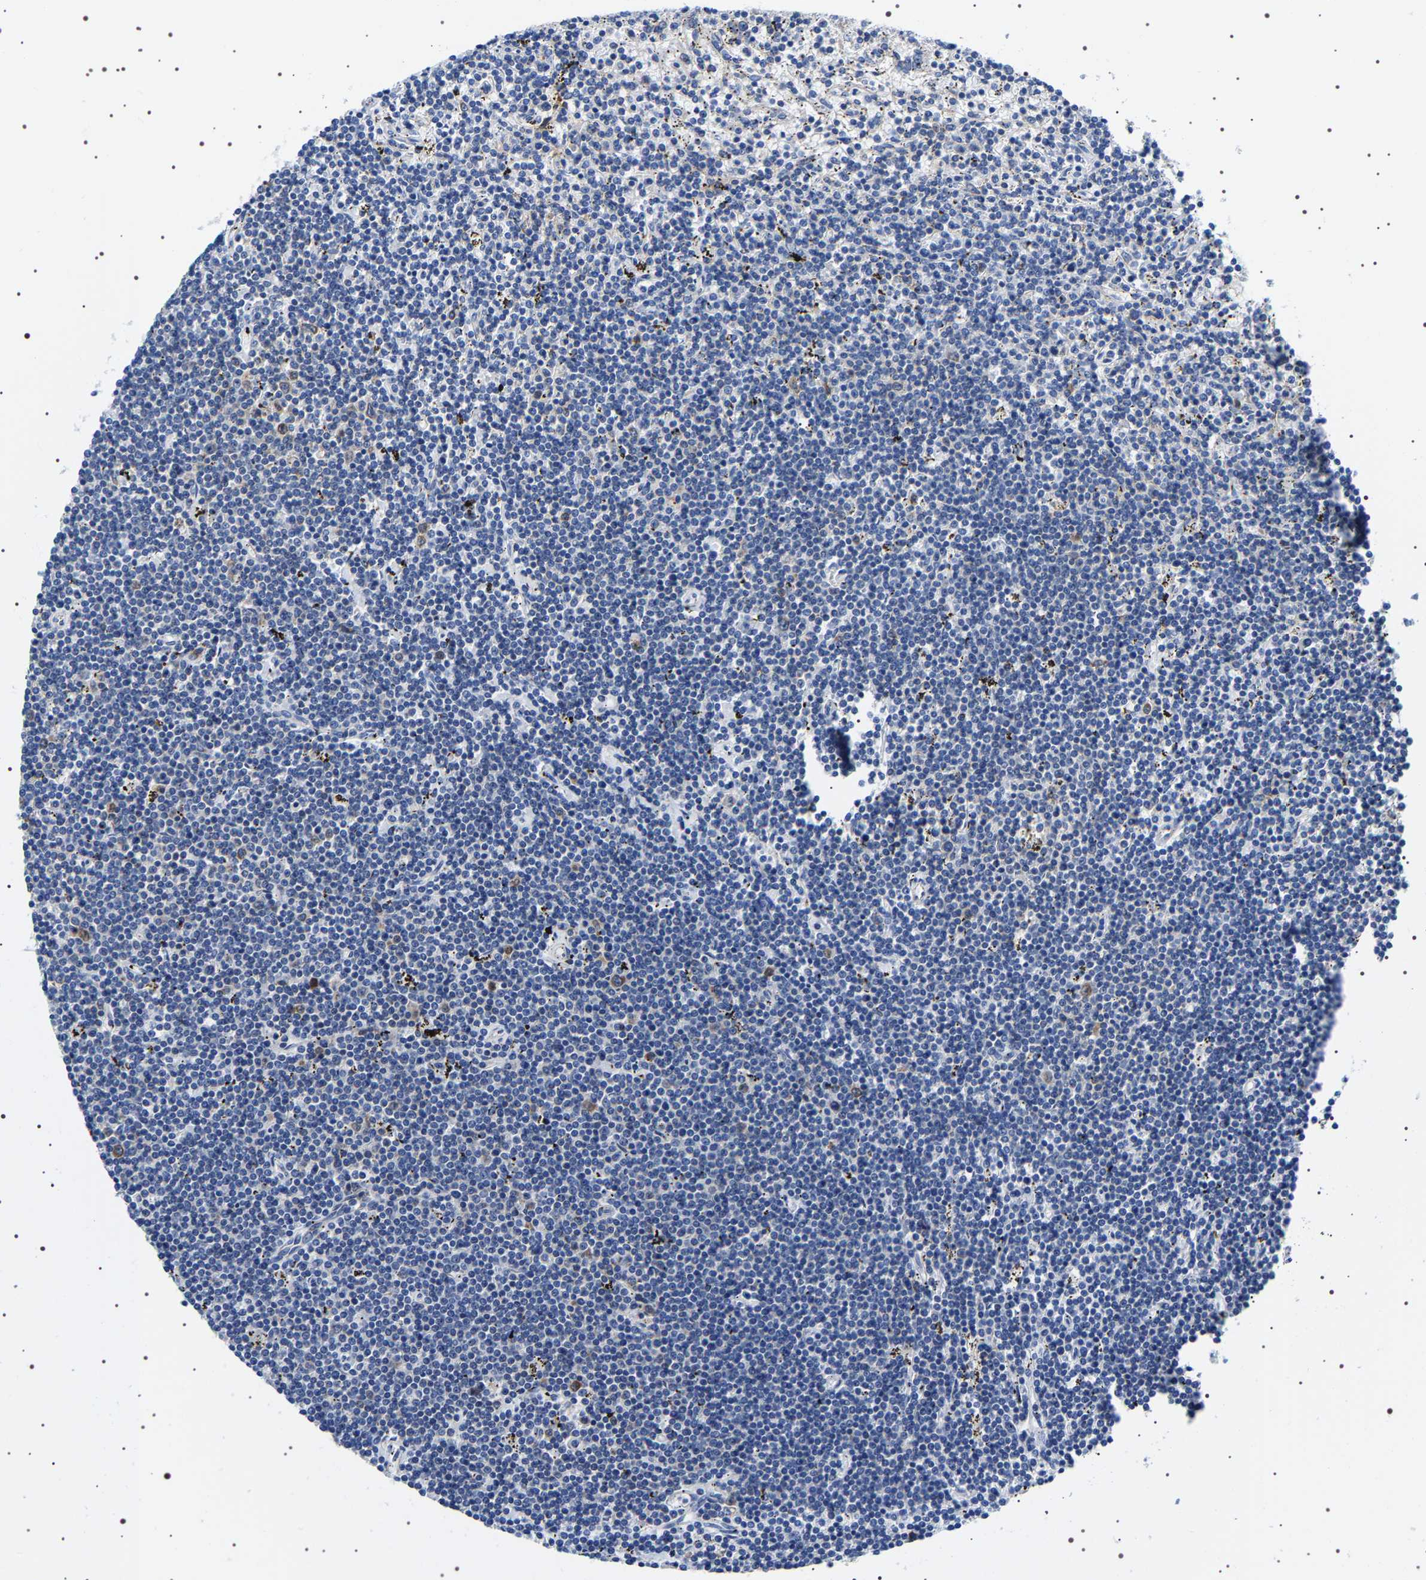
{"staining": {"intensity": "moderate", "quantity": "<25%", "location": "cytoplasmic/membranous"}, "tissue": "lymphoma", "cell_type": "Tumor cells", "image_type": "cancer", "snomed": [{"axis": "morphology", "description": "Malignant lymphoma, non-Hodgkin's type, Low grade"}, {"axis": "topography", "description": "Spleen"}], "caption": "An image showing moderate cytoplasmic/membranous positivity in about <25% of tumor cells in malignant lymphoma, non-Hodgkin's type (low-grade), as visualized by brown immunohistochemical staining.", "gene": "SQLE", "patient": {"sex": "male", "age": 76}}